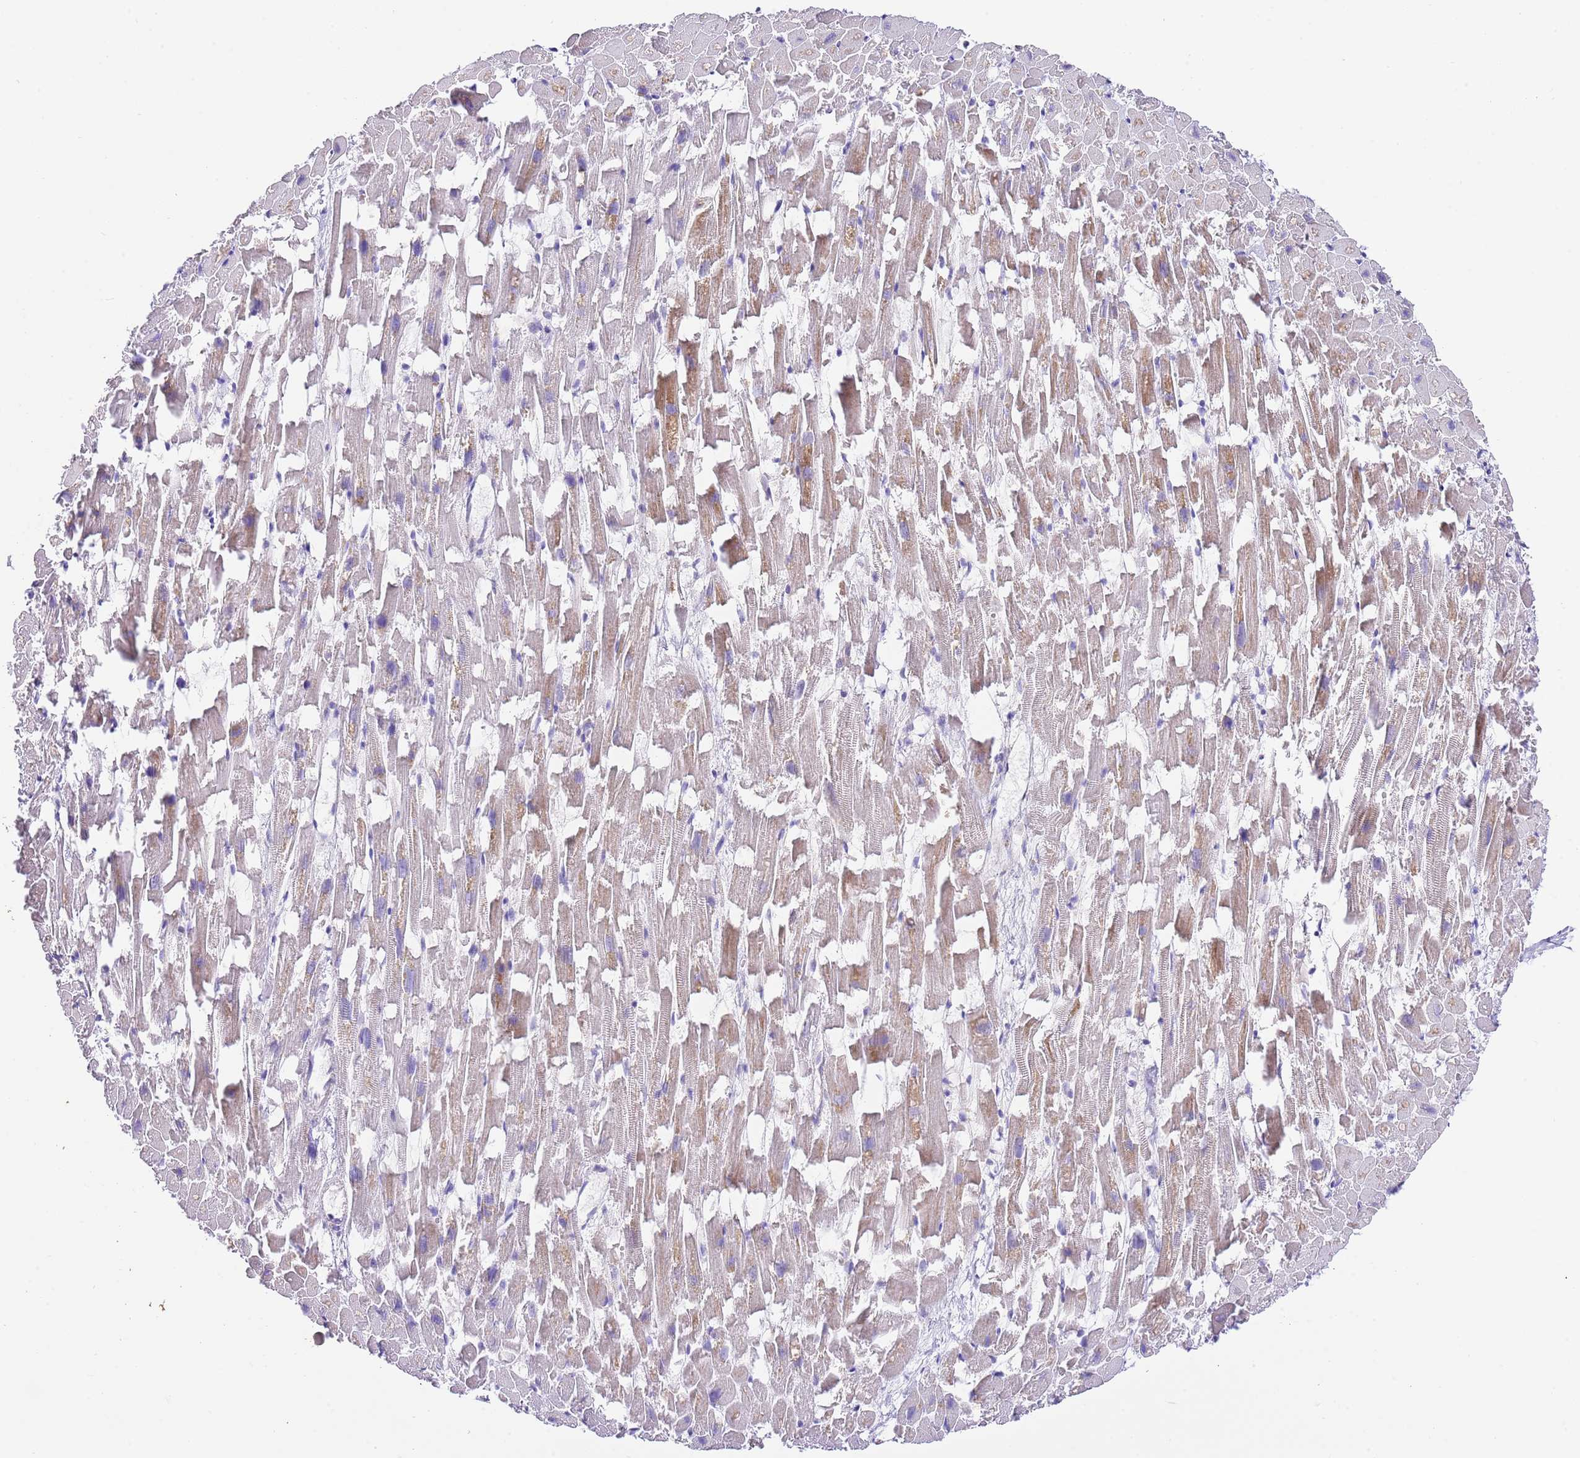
{"staining": {"intensity": "moderate", "quantity": "<25%", "location": "cytoplasmic/membranous"}, "tissue": "heart muscle", "cell_type": "Cardiomyocytes", "image_type": "normal", "snomed": [{"axis": "morphology", "description": "Normal tissue, NOS"}, {"axis": "topography", "description": "Heart"}], "caption": "The histopathology image reveals a brown stain indicating the presence of a protein in the cytoplasmic/membranous of cardiomyocytes in heart muscle. Nuclei are stained in blue.", "gene": "RPS10", "patient": {"sex": "female", "age": 64}}